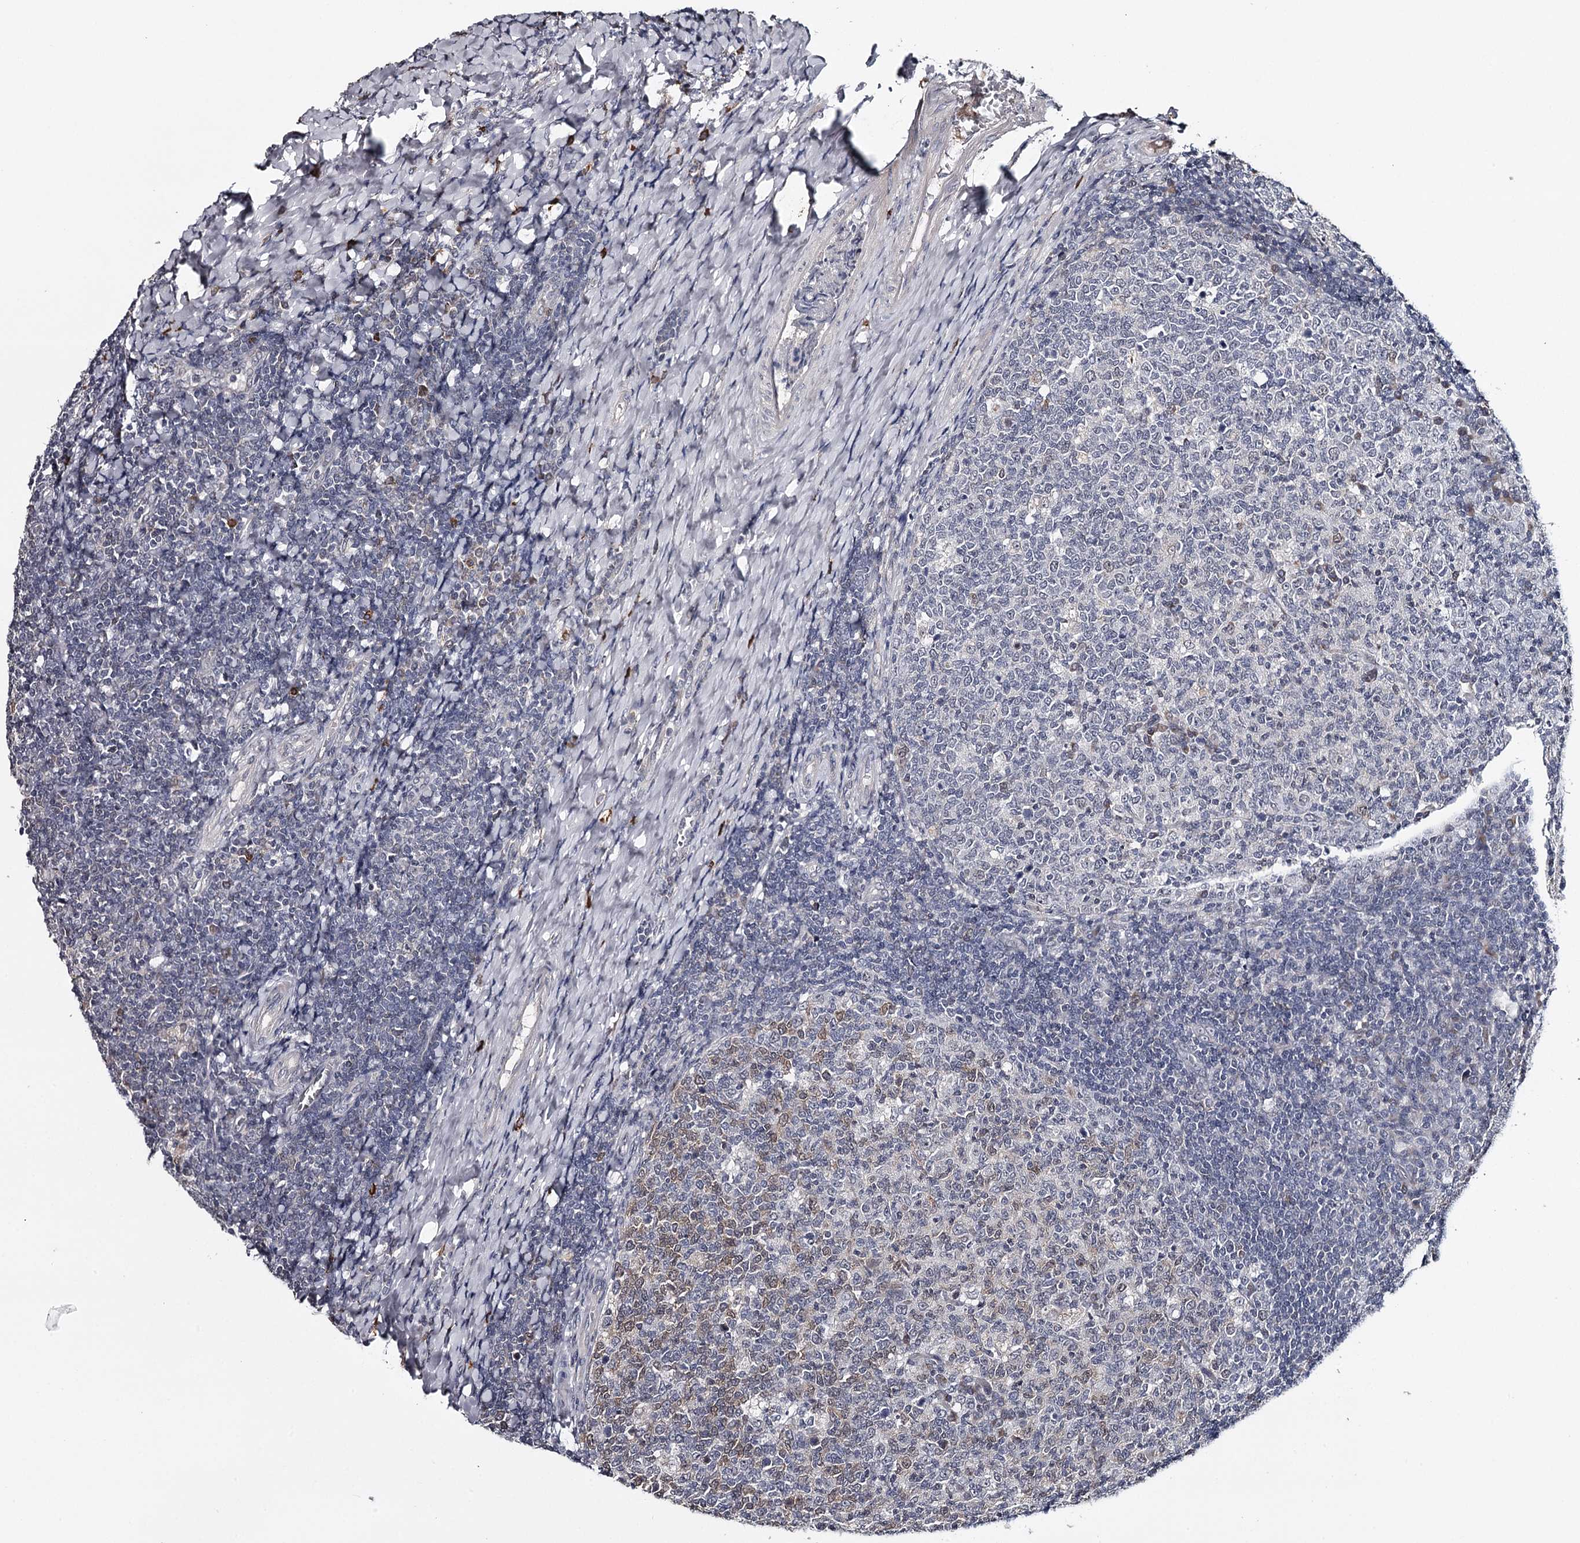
{"staining": {"intensity": "moderate", "quantity": "<25%", "location": "cytoplasmic/membranous,nuclear"}, "tissue": "tonsil", "cell_type": "Germinal center cells", "image_type": "normal", "snomed": [{"axis": "morphology", "description": "Normal tissue, NOS"}, {"axis": "topography", "description": "Tonsil"}], "caption": "Protein staining exhibits moderate cytoplasmic/membranous,nuclear positivity in about <25% of germinal center cells in benign tonsil. The staining was performed using DAB (3,3'-diaminobenzidine), with brown indicating positive protein expression. Nuclei are stained blue with hematoxylin.", "gene": "GTSF1", "patient": {"sex": "female", "age": 19}}